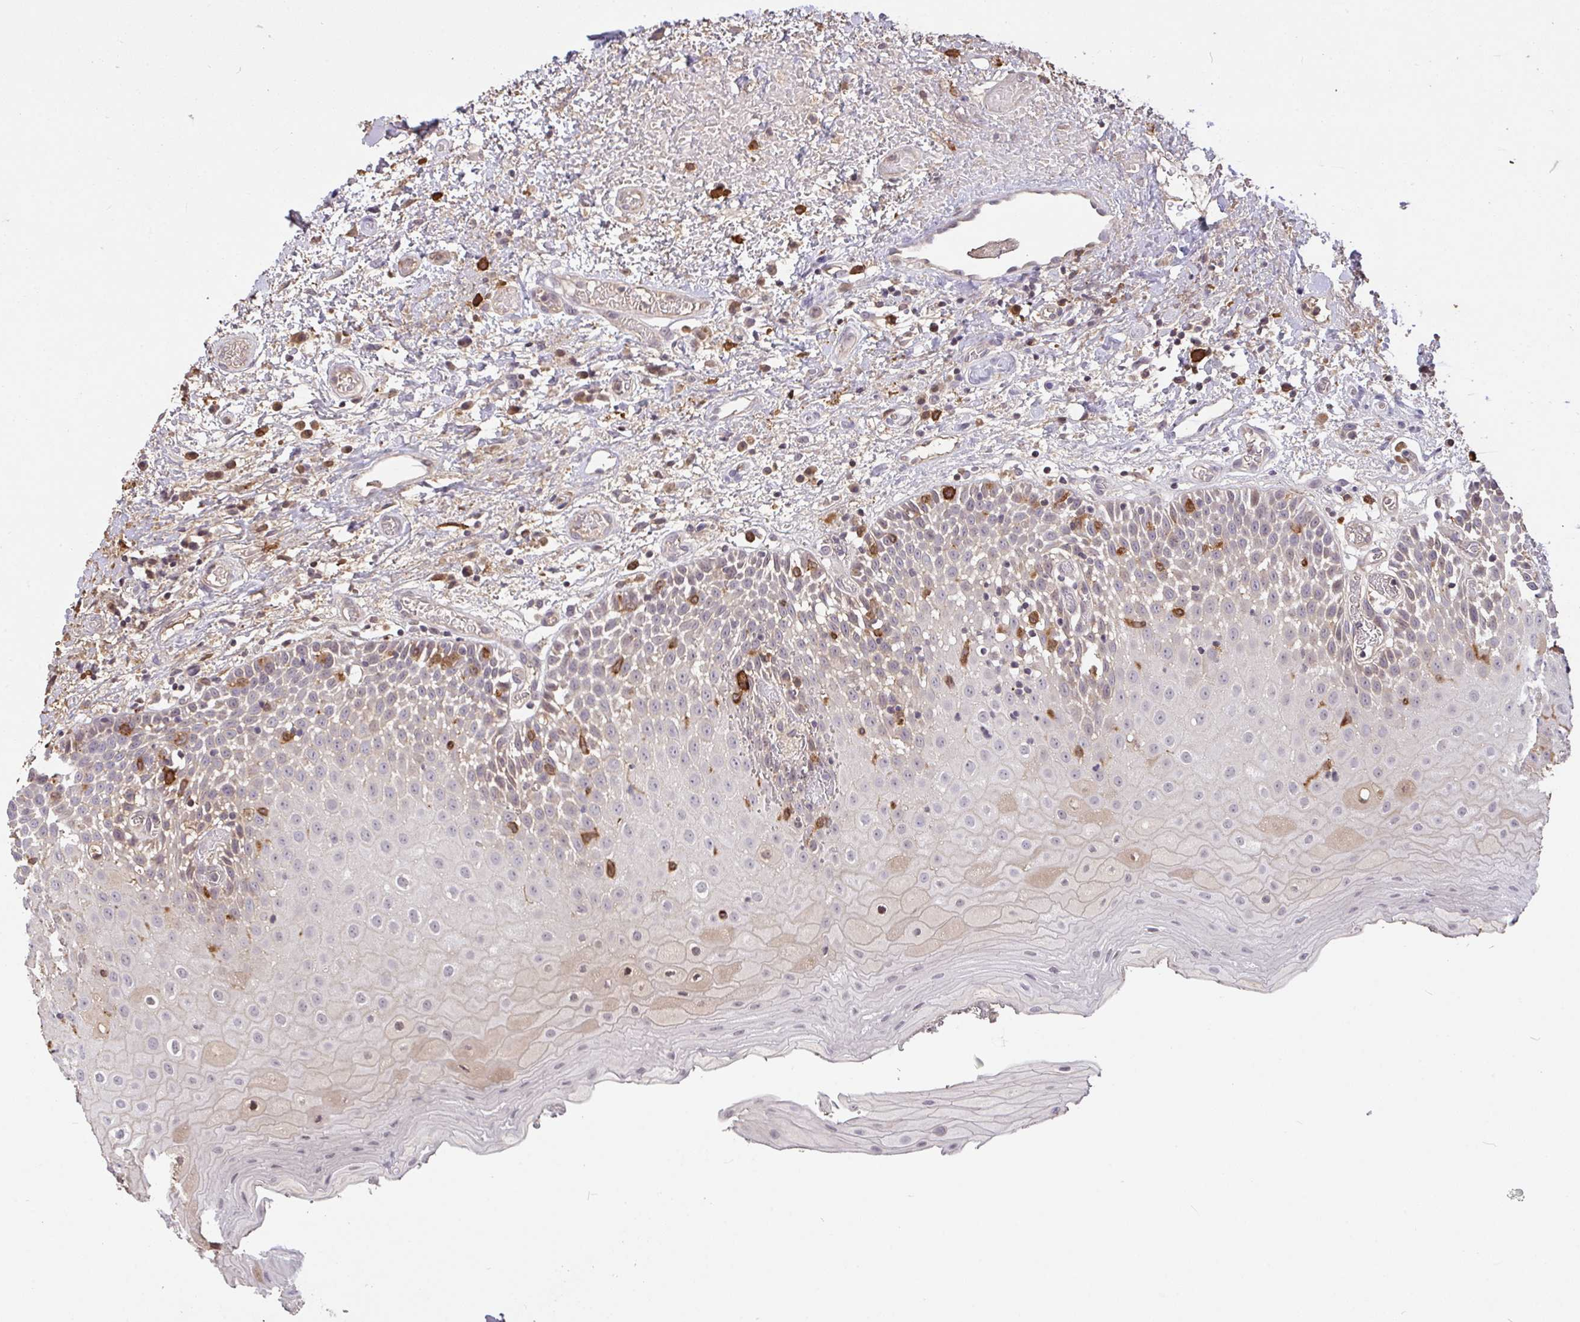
{"staining": {"intensity": "negative", "quantity": "none", "location": "none"}, "tissue": "oral mucosa", "cell_type": "Squamous epithelial cells", "image_type": "normal", "snomed": [{"axis": "morphology", "description": "Normal tissue, NOS"}, {"axis": "topography", "description": "Oral tissue"}], "caption": "Immunohistochemical staining of unremarkable human oral mucosa shows no significant staining in squamous epithelial cells.", "gene": "FCER1A", "patient": {"sex": "female", "age": 82}}